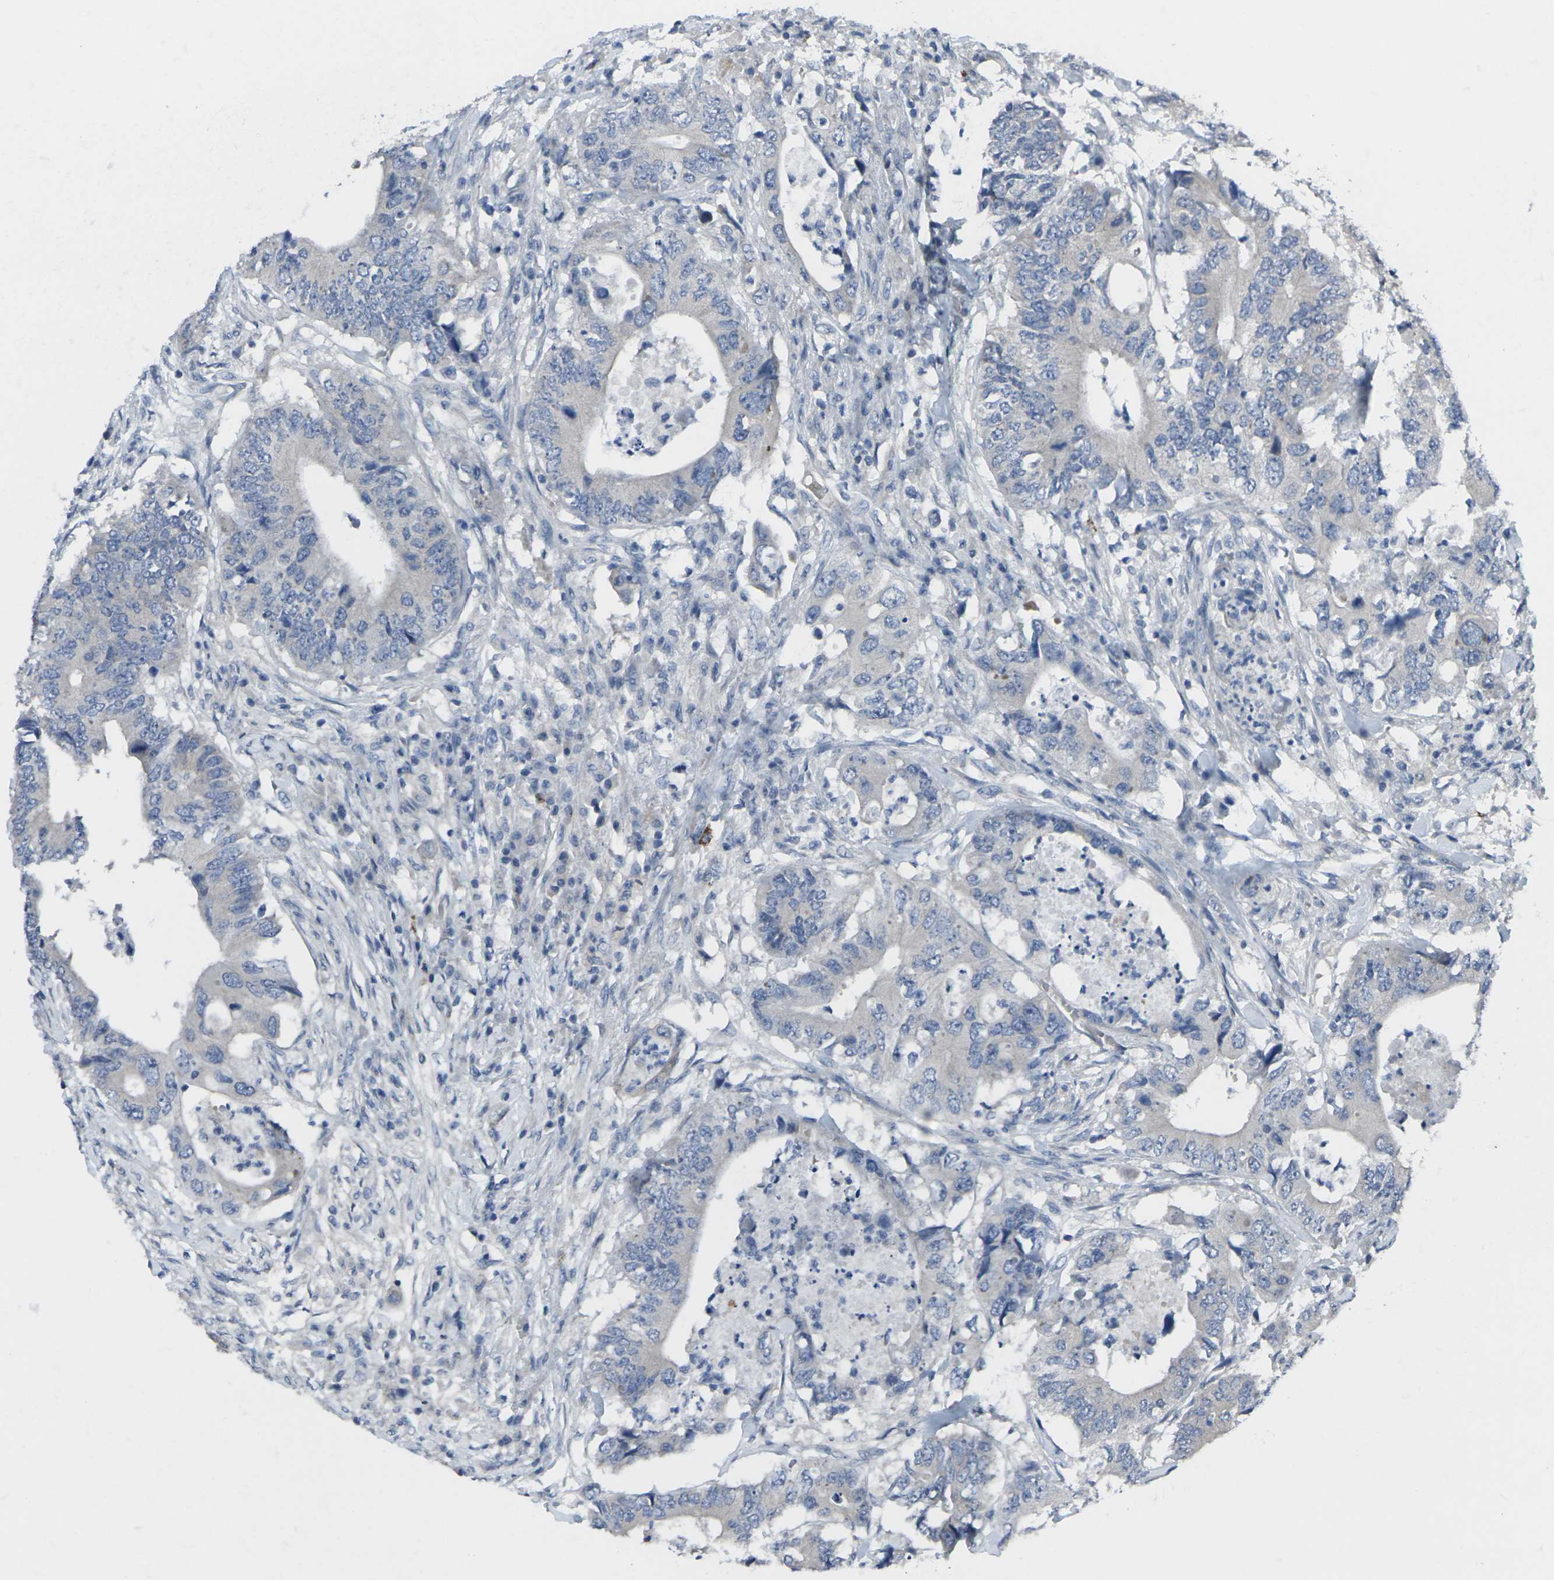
{"staining": {"intensity": "negative", "quantity": "none", "location": "none"}, "tissue": "colorectal cancer", "cell_type": "Tumor cells", "image_type": "cancer", "snomed": [{"axis": "morphology", "description": "Adenocarcinoma, NOS"}, {"axis": "topography", "description": "Colon"}], "caption": "DAB (3,3'-diaminobenzidine) immunohistochemical staining of human colorectal cancer displays no significant staining in tumor cells.", "gene": "CCR10", "patient": {"sex": "male", "age": 71}}